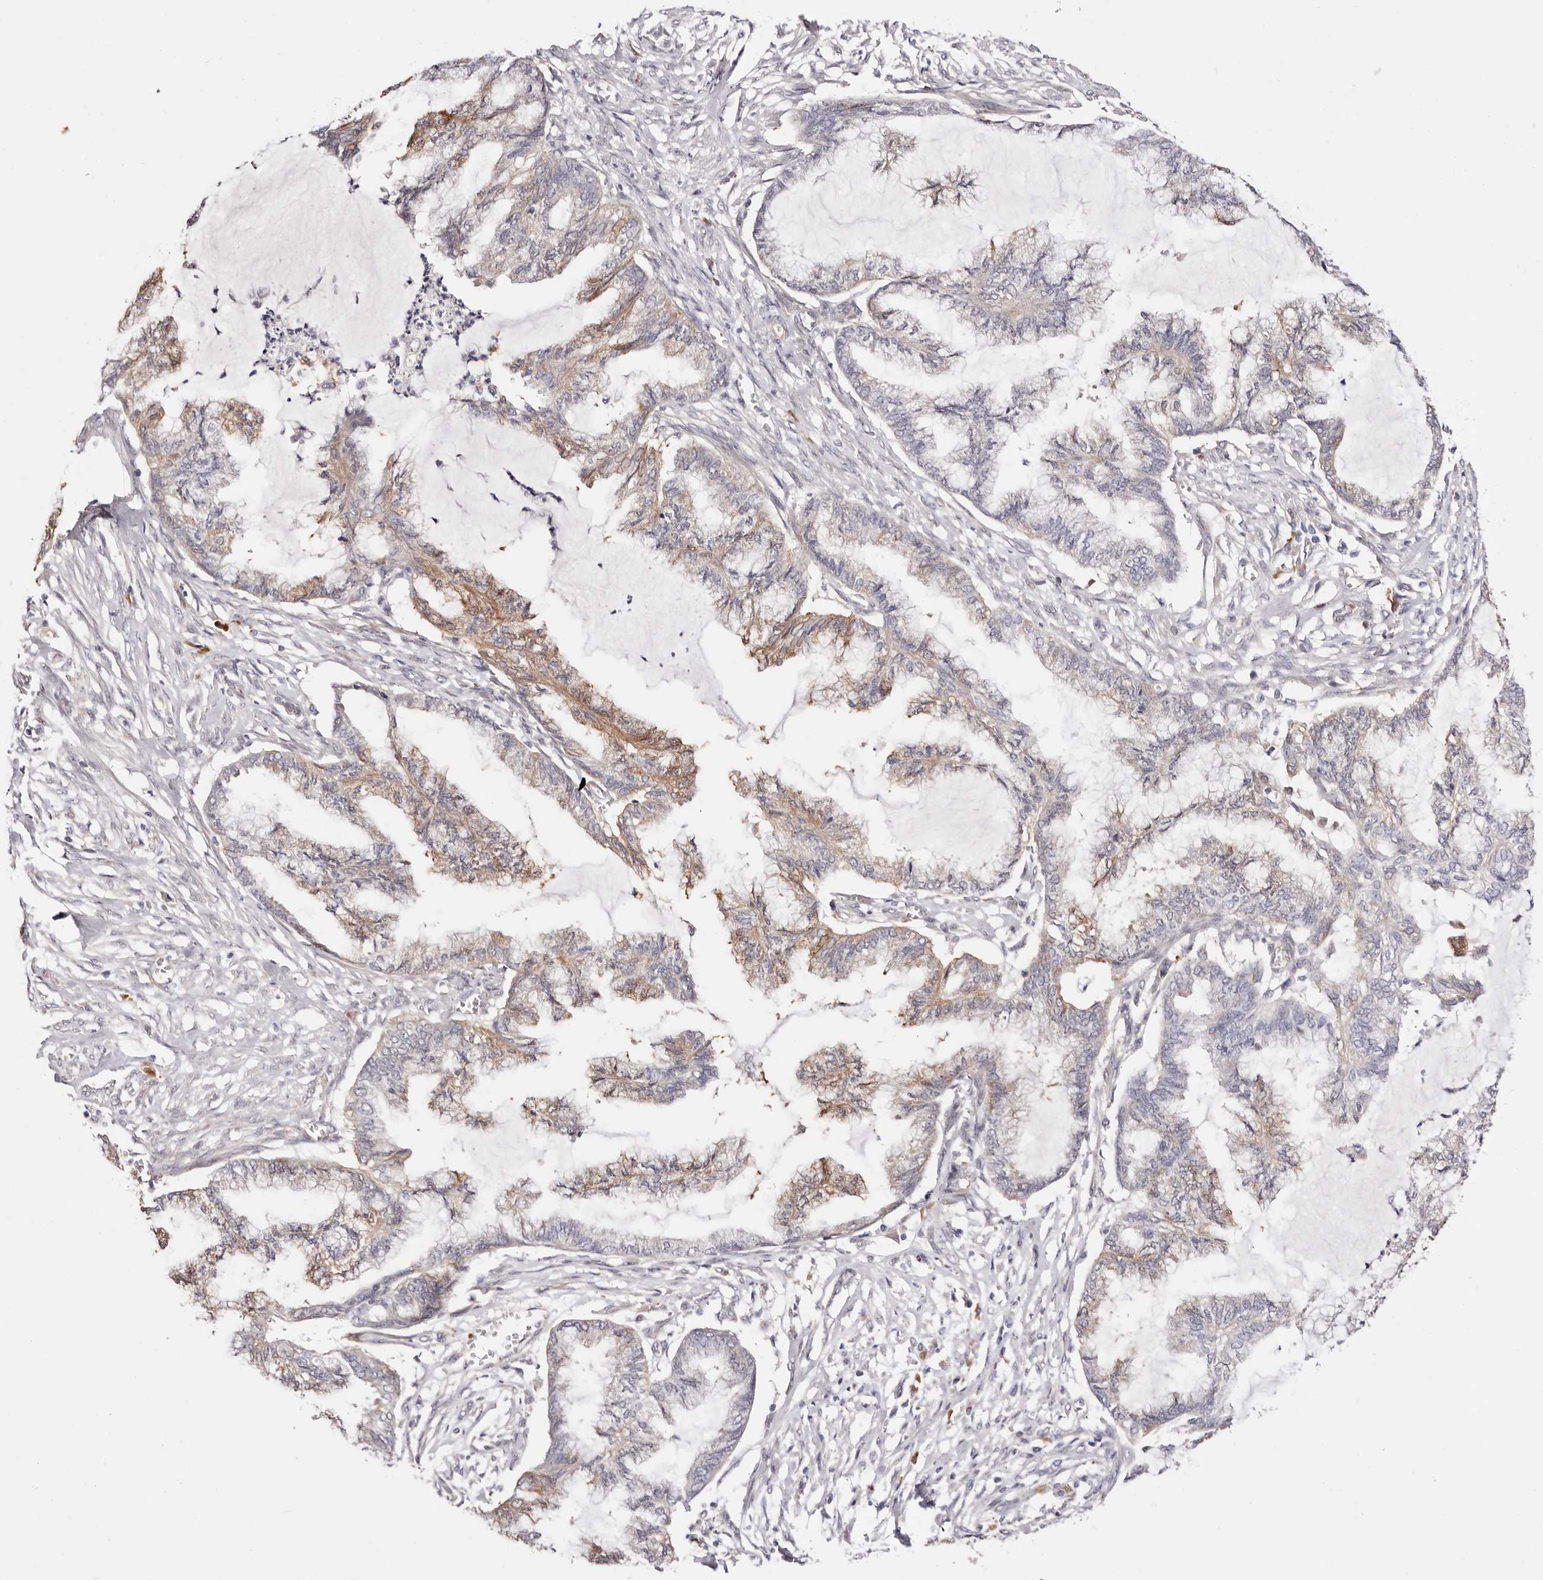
{"staining": {"intensity": "moderate", "quantity": "<25%", "location": "cytoplasmic/membranous"}, "tissue": "endometrial cancer", "cell_type": "Tumor cells", "image_type": "cancer", "snomed": [{"axis": "morphology", "description": "Adenocarcinoma, NOS"}, {"axis": "topography", "description": "Endometrium"}], "caption": "Immunohistochemical staining of human adenocarcinoma (endometrial) shows moderate cytoplasmic/membranous protein expression in approximately <25% of tumor cells.", "gene": "GFOD1", "patient": {"sex": "female", "age": 86}}